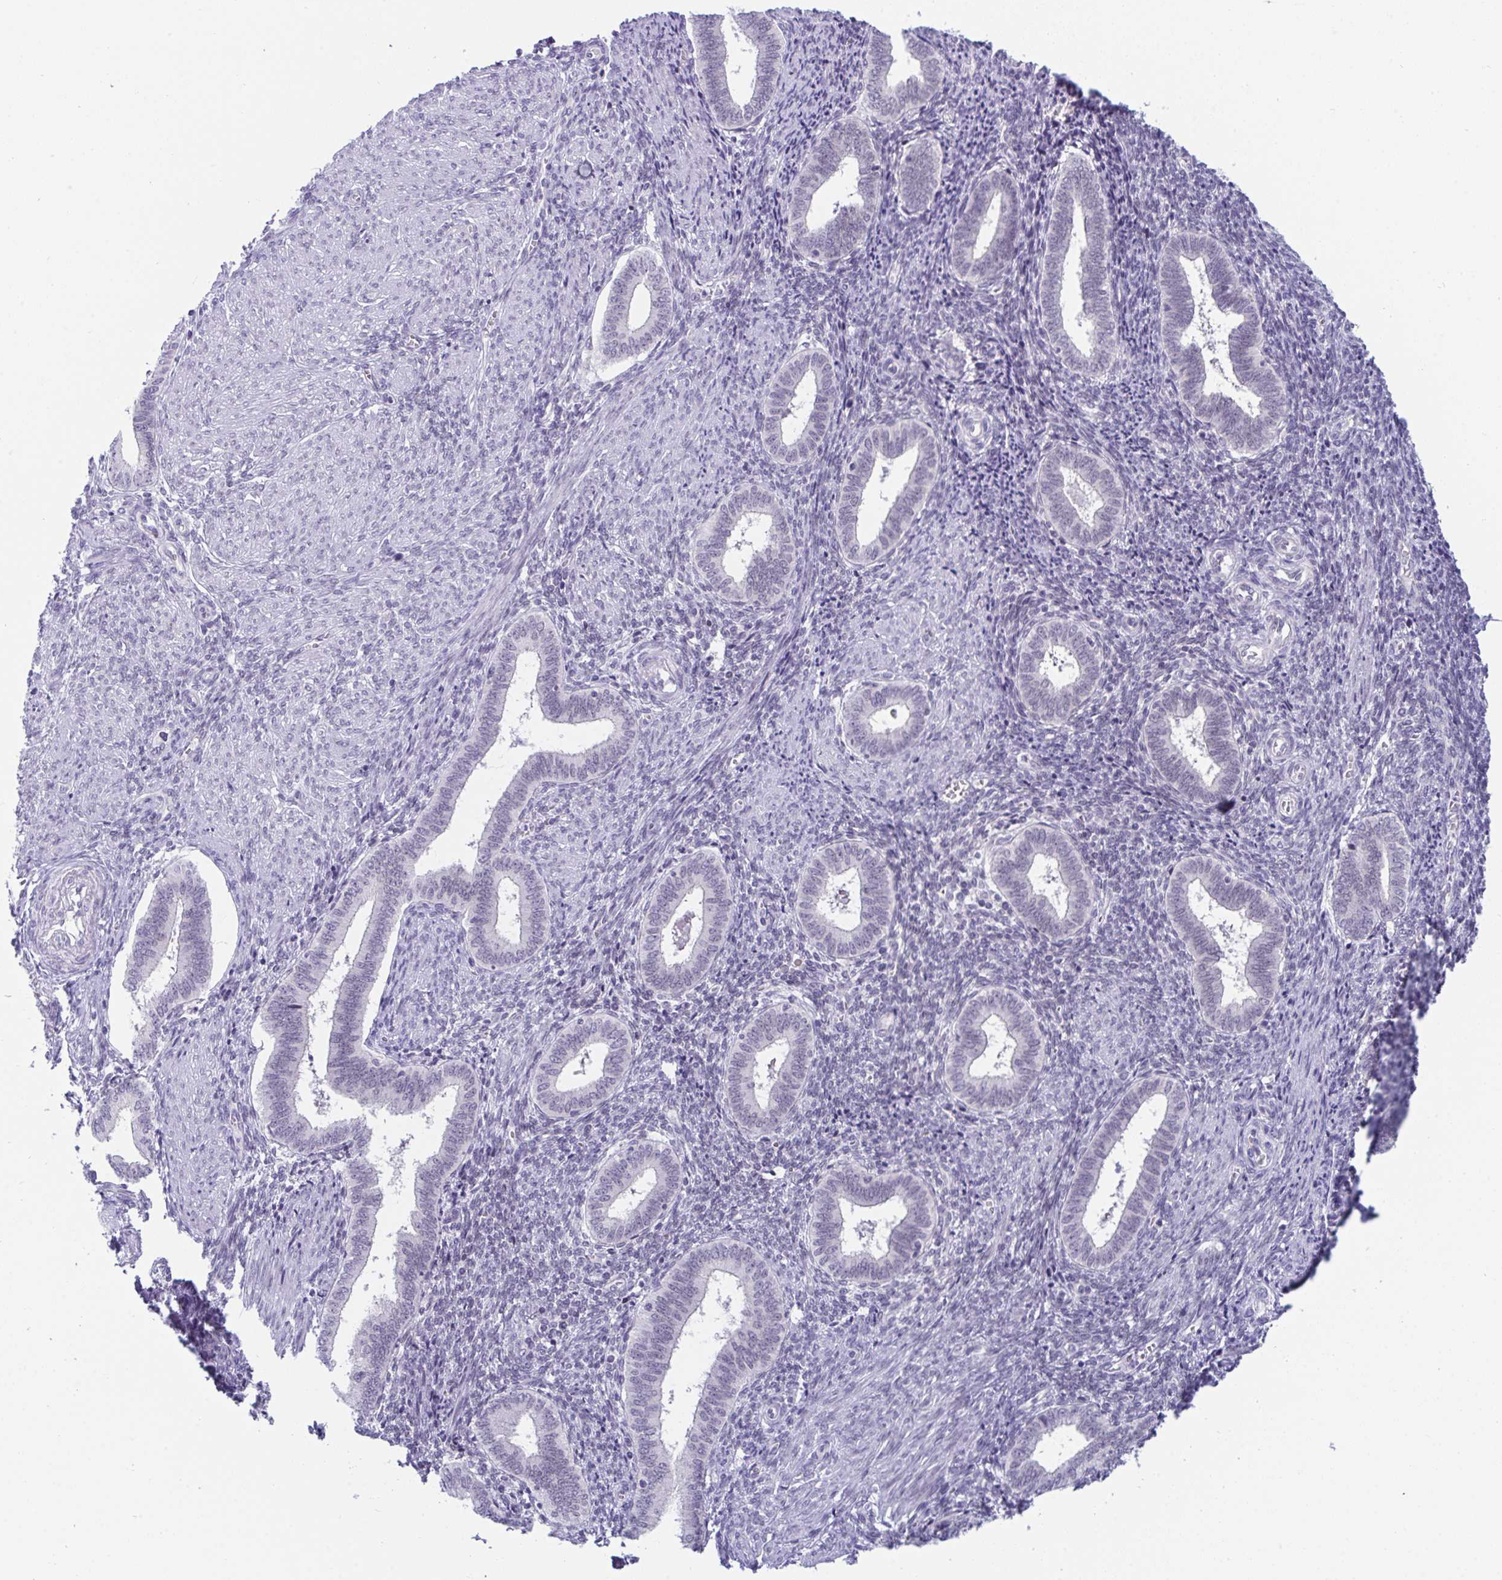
{"staining": {"intensity": "negative", "quantity": "none", "location": "none"}, "tissue": "endometrium", "cell_type": "Cells in endometrial stroma", "image_type": "normal", "snomed": [{"axis": "morphology", "description": "Normal tissue, NOS"}, {"axis": "topography", "description": "Endometrium"}], "caption": "A high-resolution micrograph shows IHC staining of unremarkable endometrium, which reveals no significant expression in cells in endometrial stroma.", "gene": "BMAL2", "patient": {"sex": "female", "age": 42}}